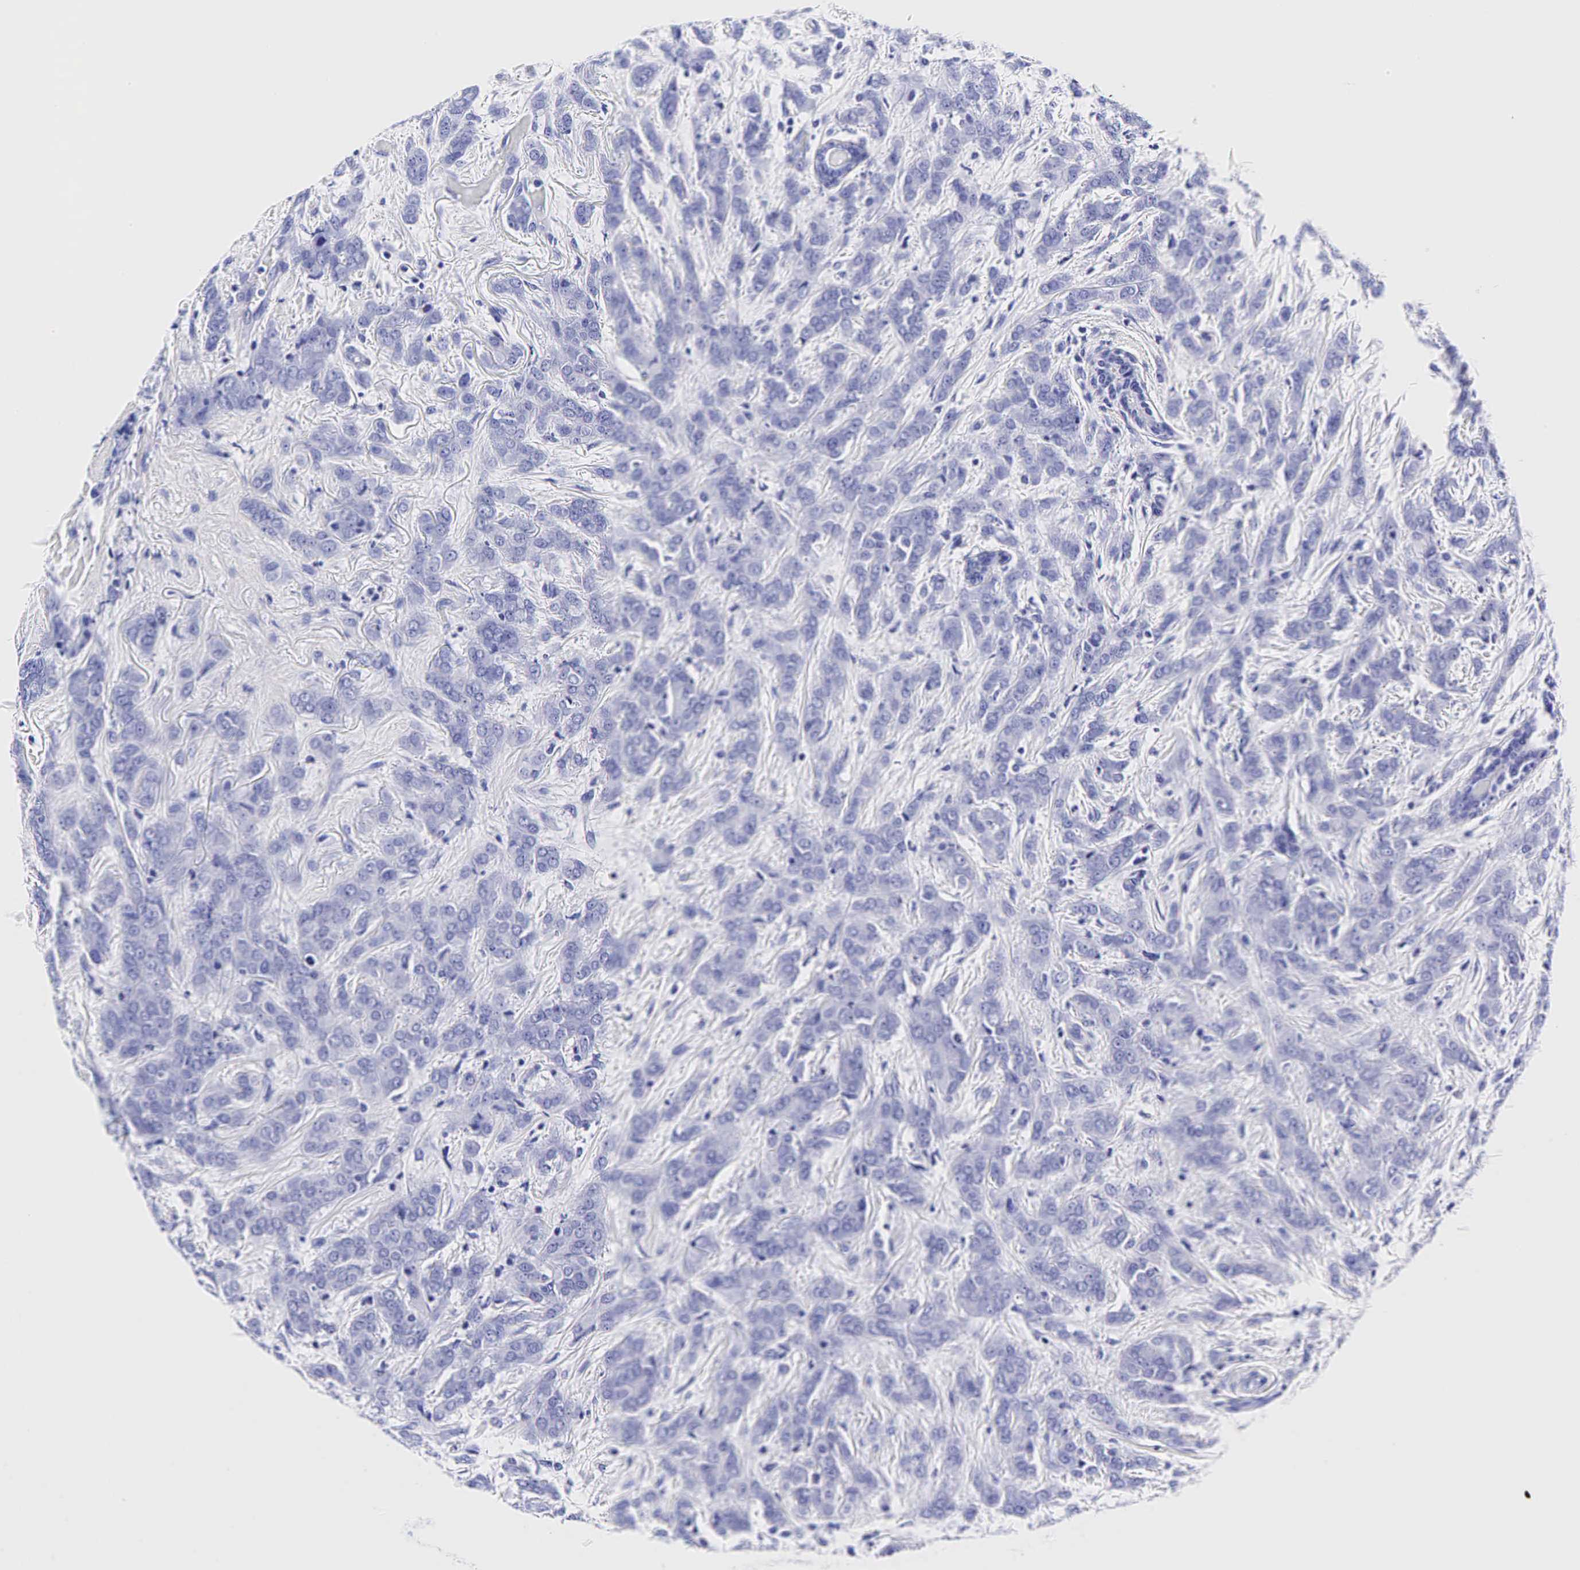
{"staining": {"intensity": "negative", "quantity": "none", "location": "none"}, "tissue": "breast cancer", "cell_type": "Tumor cells", "image_type": "cancer", "snomed": [{"axis": "morphology", "description": "Duct carcinoma"}, {"axis": "topography", "description": "Breast"}], "caption": "Image shows no protein staining in tumor cells of breast cancer tissue. Brightfield microscopy of immunohistochemistry (IHC) stained with DAB (3,3'-diaminobenzidine) (brown) and hematoxylin (blue), captured at high magnification.", "gene": "GCG", "patient": {"sex": "female", "age": 53}}